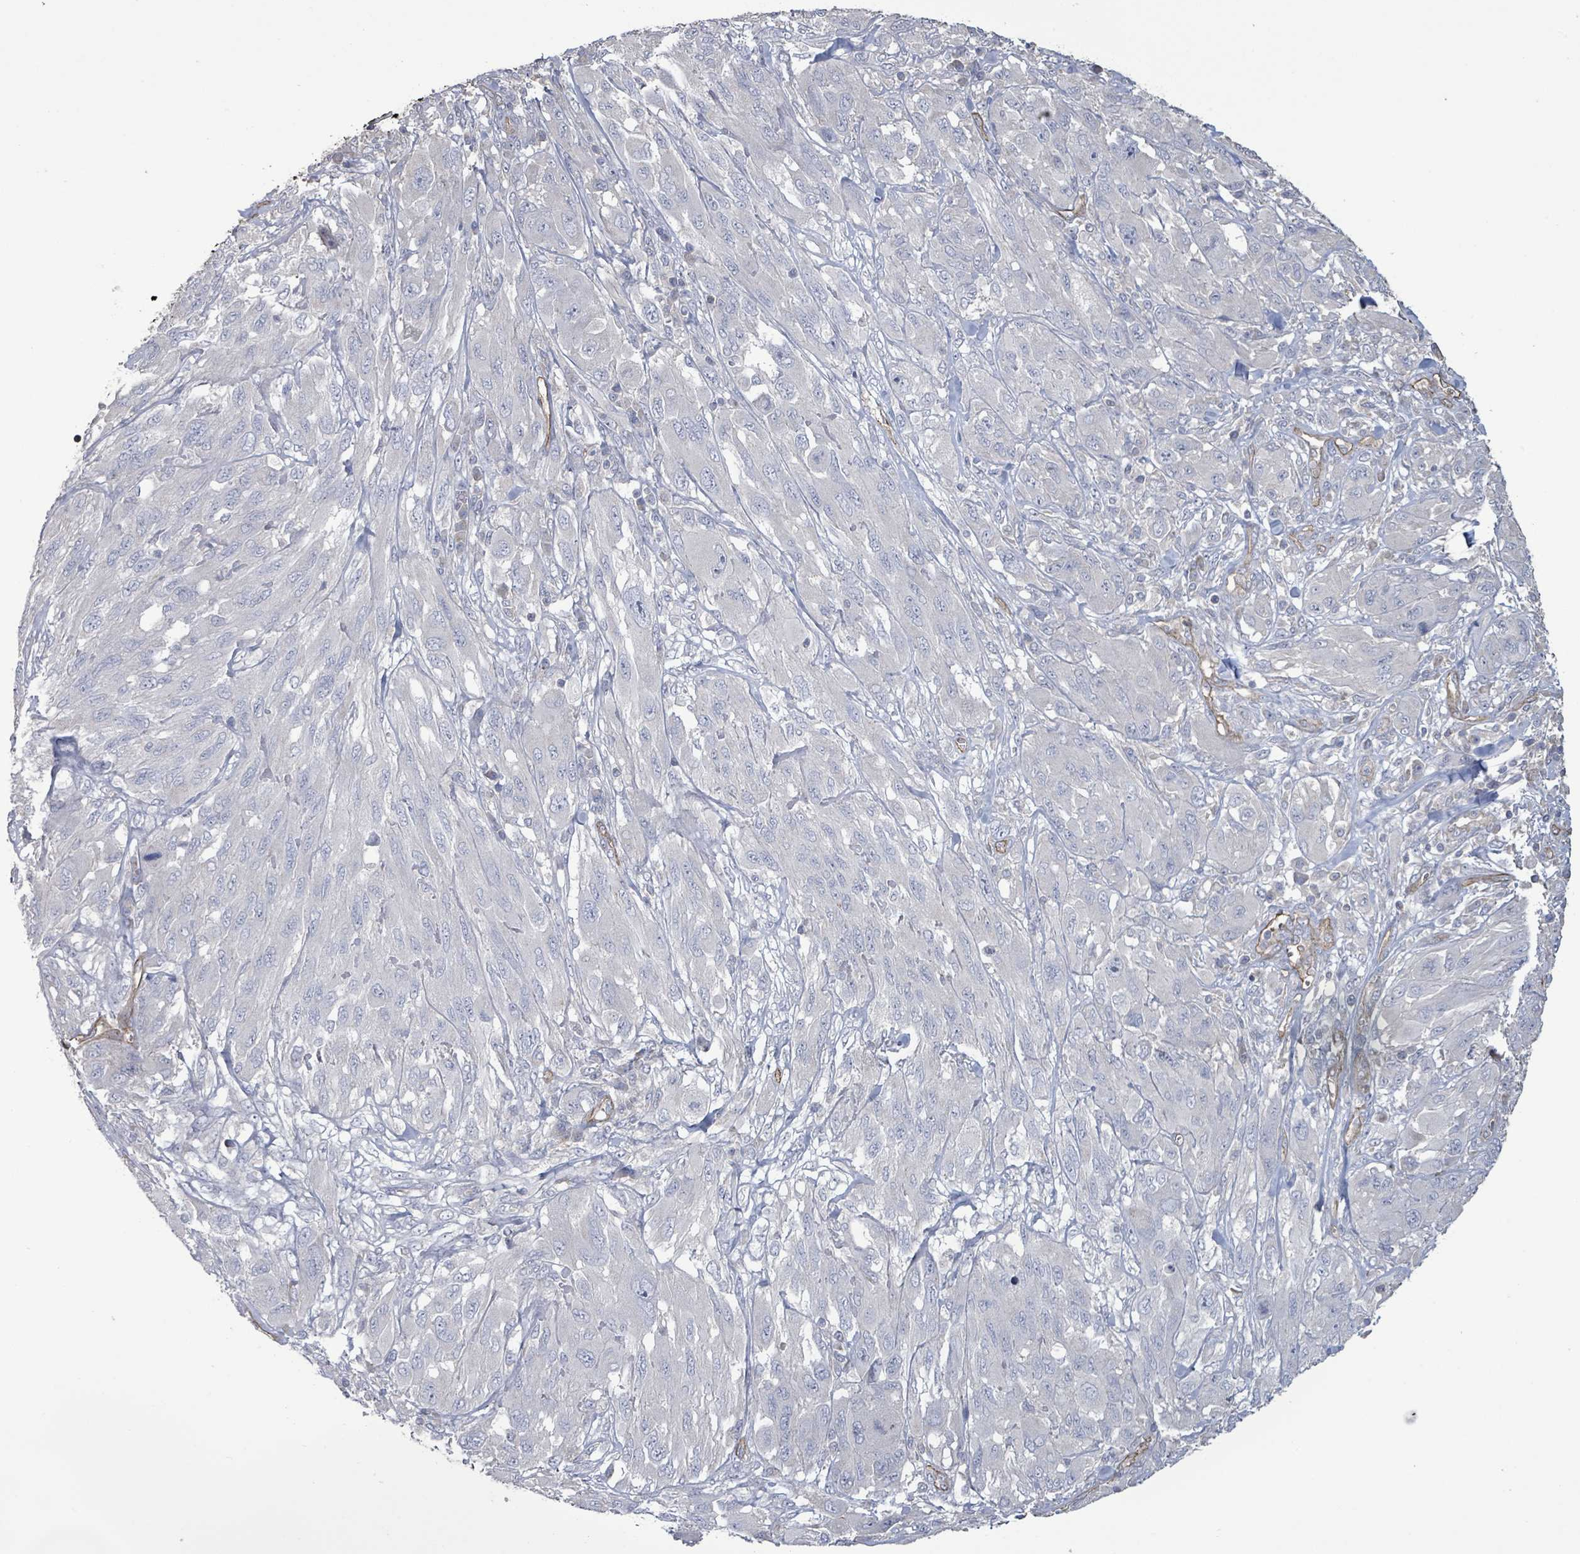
{"staining": {"intensity": "negative", "quantity": "none", "location": "none"}, "tissue": "melanoma", "cell_type": "Tumor cells", "image_type": "cancer", "snomed": [{"axis": "morphology", "description": "Malignant melanoma, NOS"}, {"axis": "topography", "description": "Skin"}], "caption": "The histopathology image exhibits no staining of tumor cells in melanoma.", "gene": "KANK3", "patient": {"sex": "female", "age": 91}}